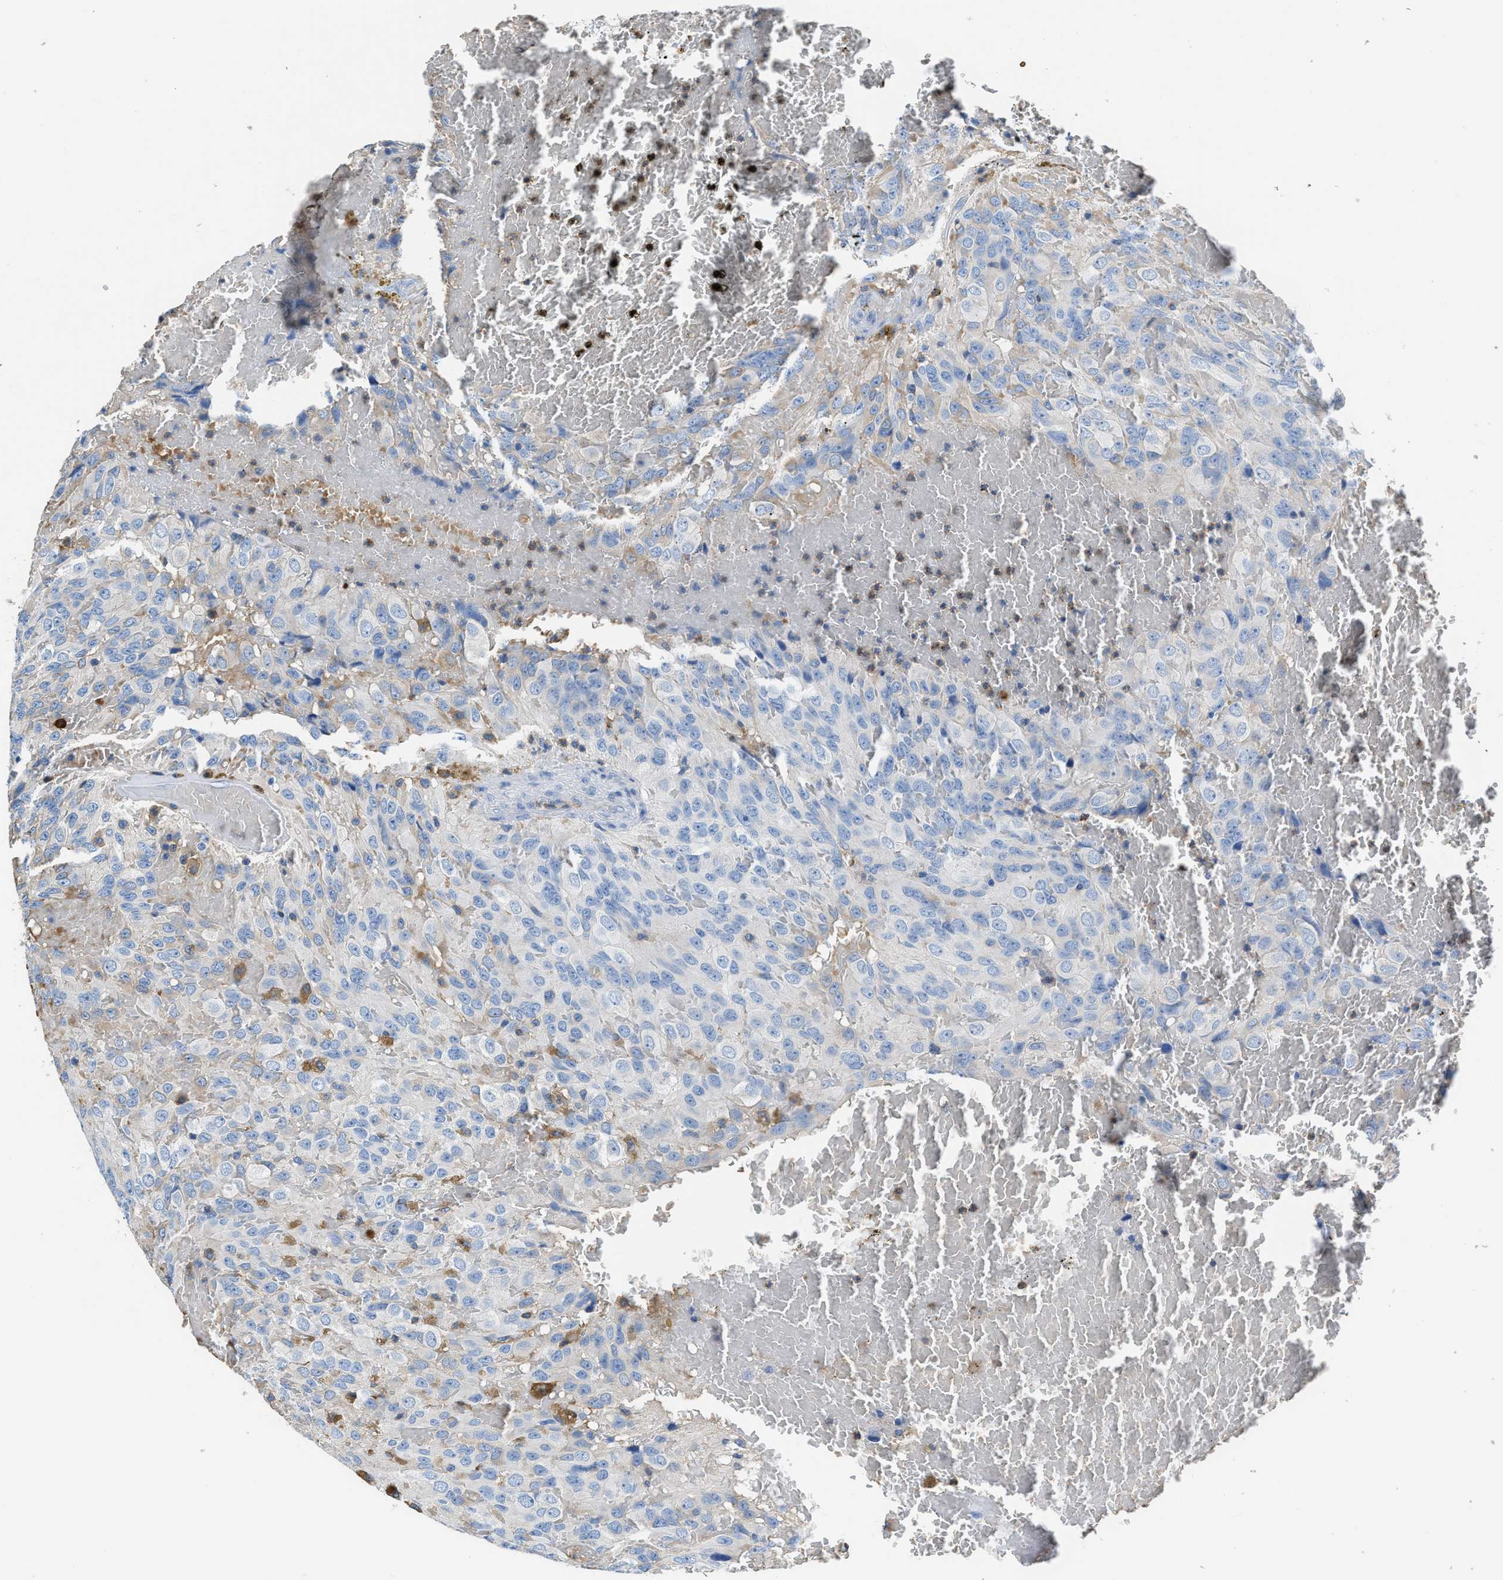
{"staining": {"intensity": "negative", "quantity": "none", "location": "none"}, "tissue": "glioma", "cell_type": "Tumor cells", "image_type": "cancer", "snomed": [{"axis": "morphology", "description": "Glioma, malignant, High grade"}, {"axis": "topography", "description": "Brain"}], "caption": "DAB (3,3'-diaminobenzidine) immunohistochemical staining of human malignant glioma (high-grade) shows no significant staining in tumor cells.", "gene": "NEB", "patient": {"sex": "male", "age": 32}}